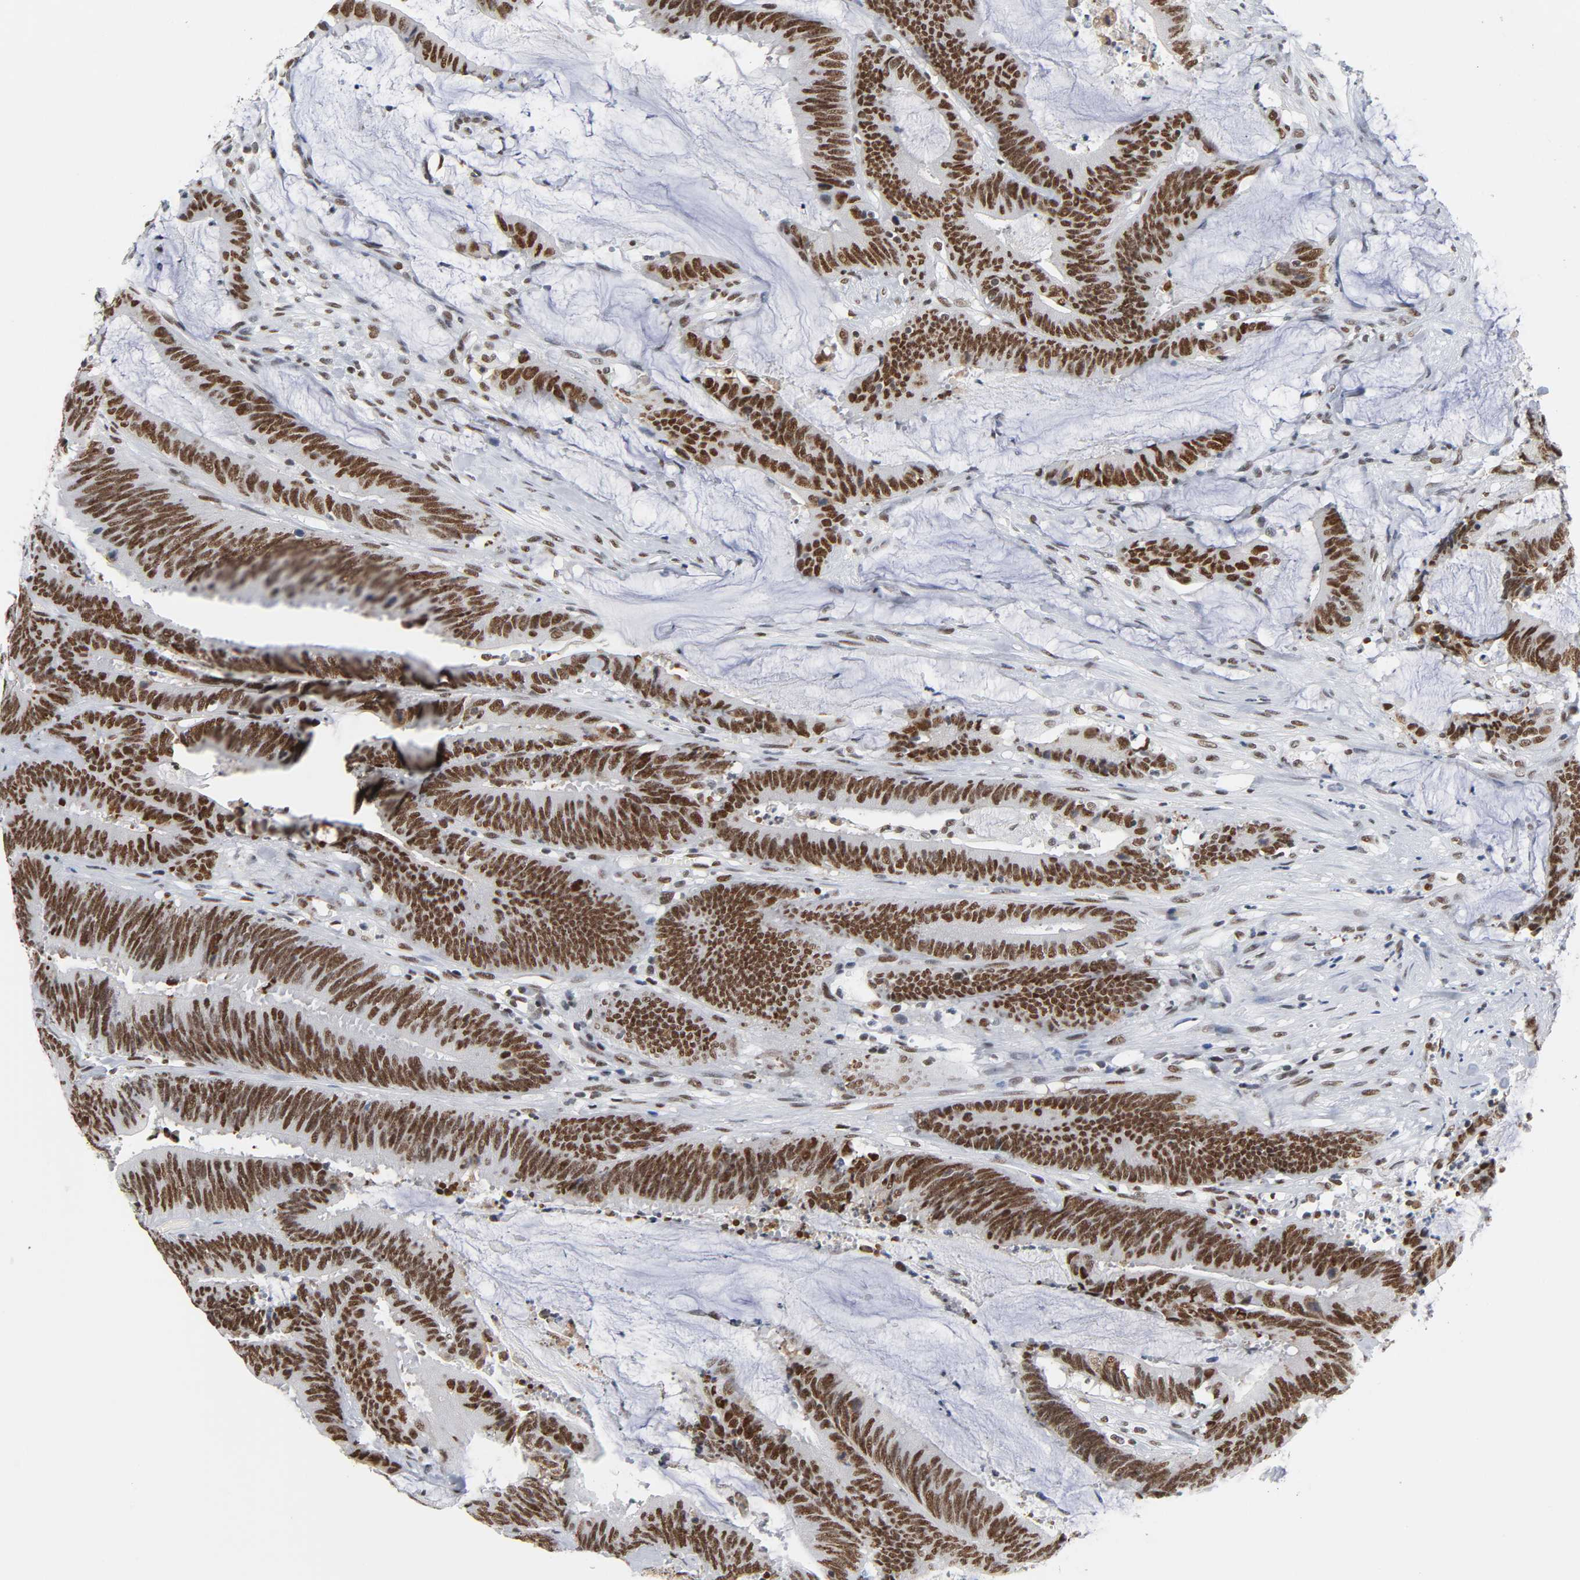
{"staining": {"intensity": "strong", "quantity": ">75%", "location": "nuclear"}, "tissue": "colorectal cancer", "cell_type": "Tumor cells", "image_type": "cancer", "snomed": [{"axis": "morphology", "description": "Adenocarcinoma, NOS"}, {"axis": "topography", "description": "Rectum"}], "caption": "Adenocarcinoma (colorectal) stained with a brown dye displays strong nuclear positive expression in about >75% of tumor cells.", "gene": "CSTF2", "patient": {"sex": "female", "age": 66}}